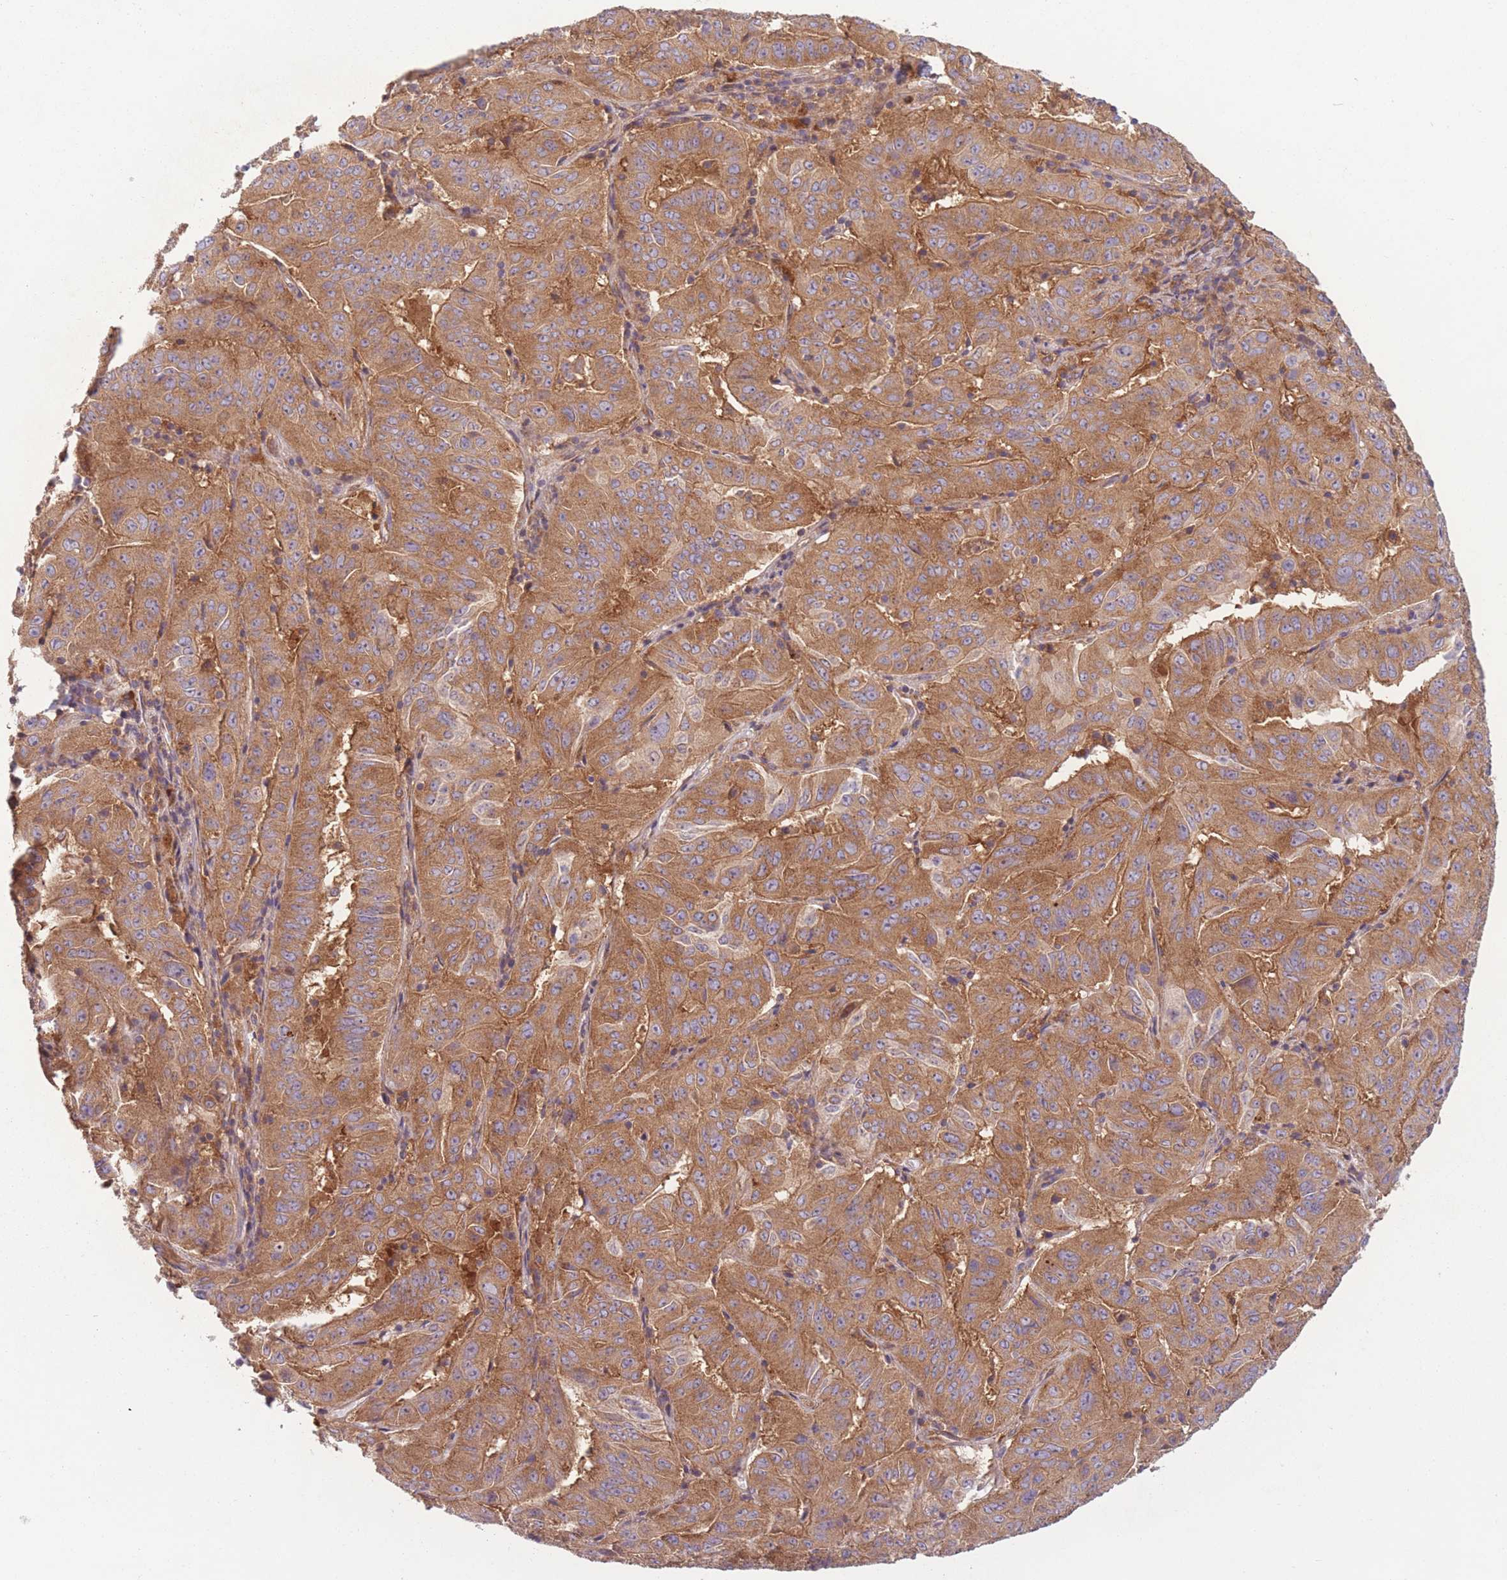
{"staining": {"intensity": "moderate", "quantity": ">75%", "location": "cytoplasmic/membranous"}, "tissue": "pancreatic cancer", "cell_type": "Tumor cells", "image_type": "cancer", "snomed": [{"axis": "morphology", "description": "Adenocarcinoma, NOS"}, {"axis": "topography", "description": "Pancreas"}], "caption": "A high-resolution photomicrograph shows immunohistochemistry staining of pancreatic adenocarcinoma, which reveals moderate cytoplasmic/membranous staining in about >75% of tumor cells.", "gene": "WASHC2A", "patient": {"sex": "male", "age": 63}}